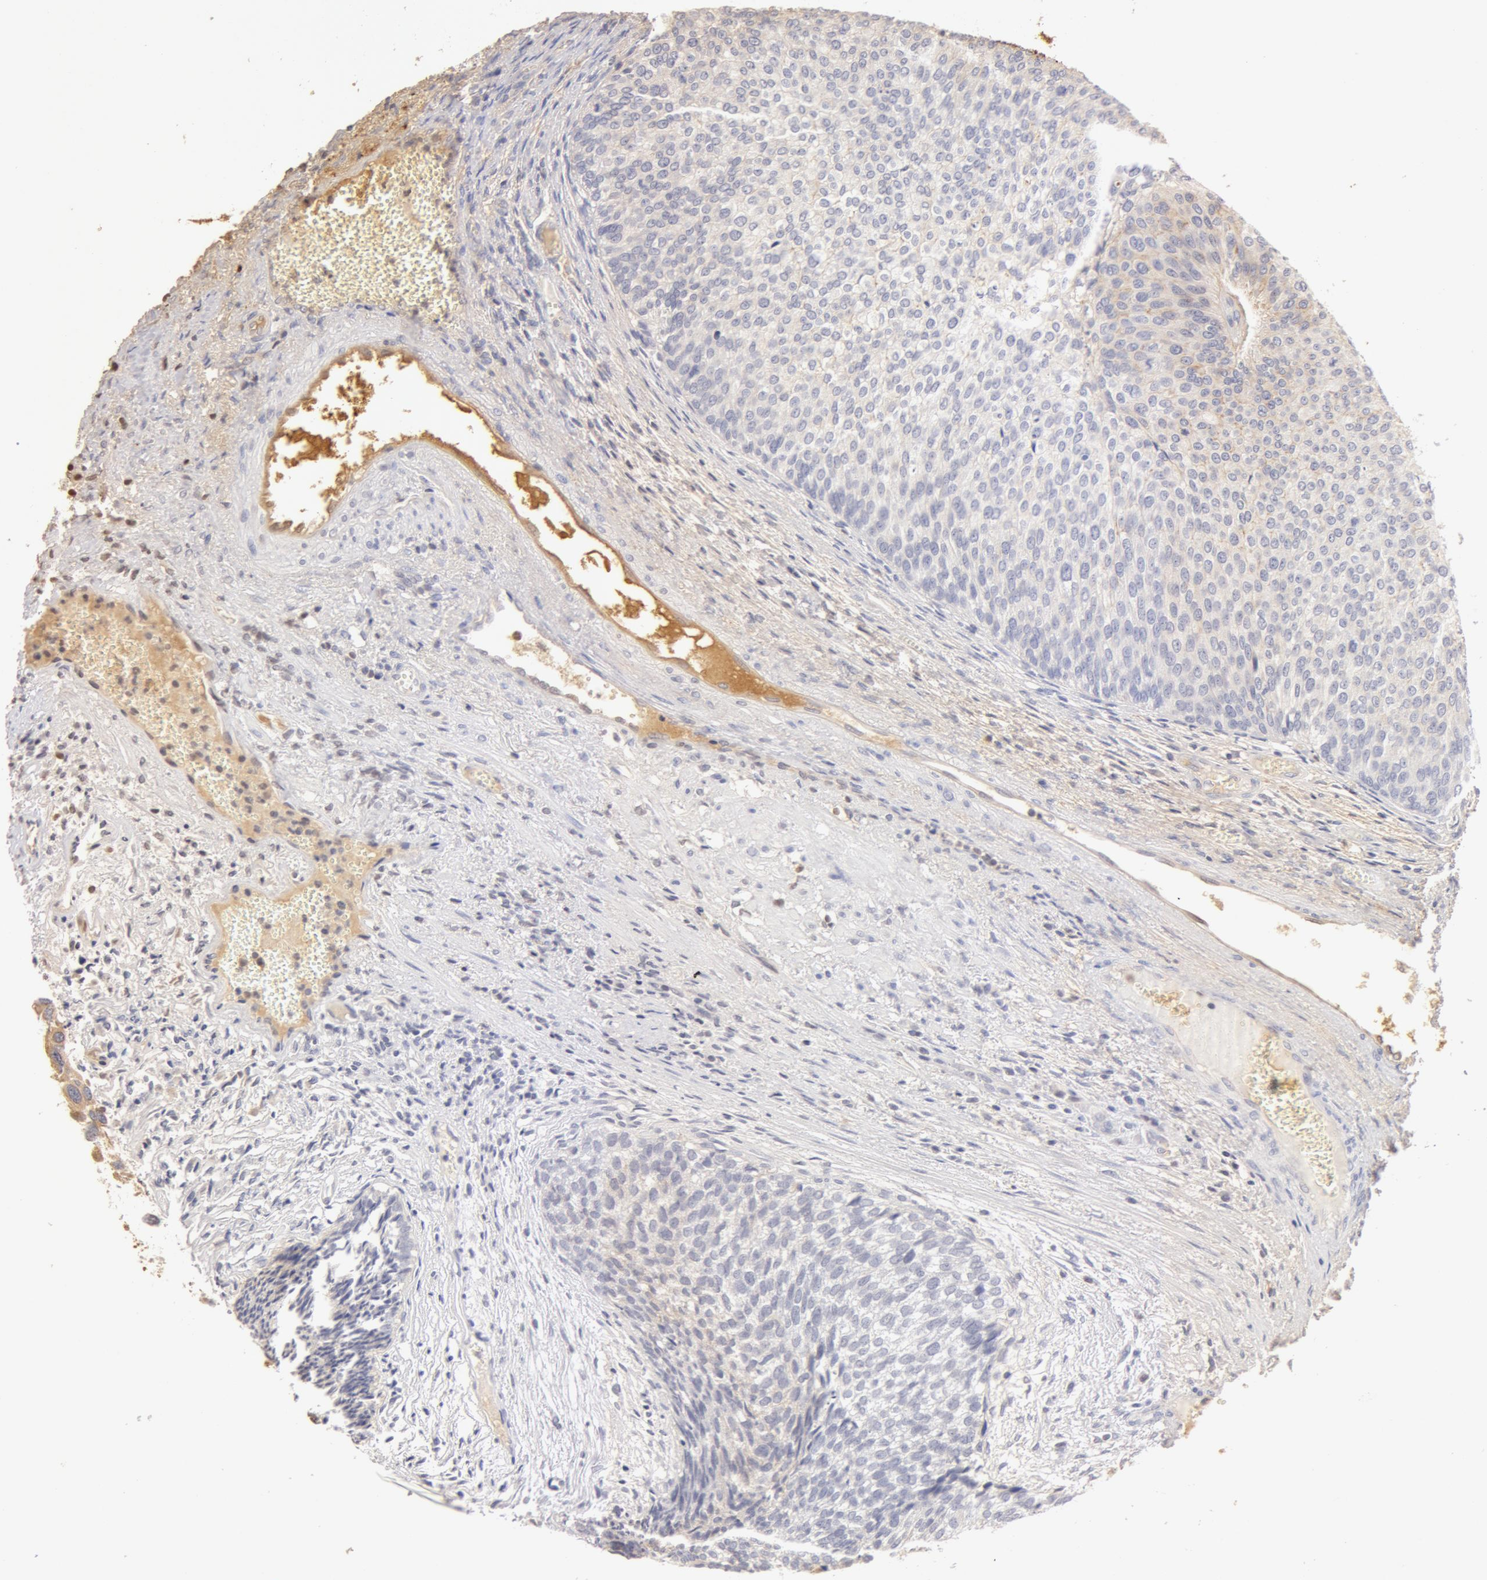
{"staining": {"intensity": "weak", "quantity": "25%-75%", "location": "cytoplasmic/membranous"}, "tissue": "urothelial cancer", "cell_type": "Tumor cells", "image_type": "cancer", "snomed": [{"axis": "morphology", "description": "Urothelial carcinoma, Low grade"}, {"axis": "topography", "description": "Urinary bladder"}], "caption": "Immunohistochemical staining of human low-grade urothelial carcinoma shows weak cytoplasmic/membranous protein expression in about 25%-75% of tumor cells. (brown staining indicates protein expression, while blue staining denotes nuclei).", "gene": "TF", "patient": {"sex": "male", "age": 84}}